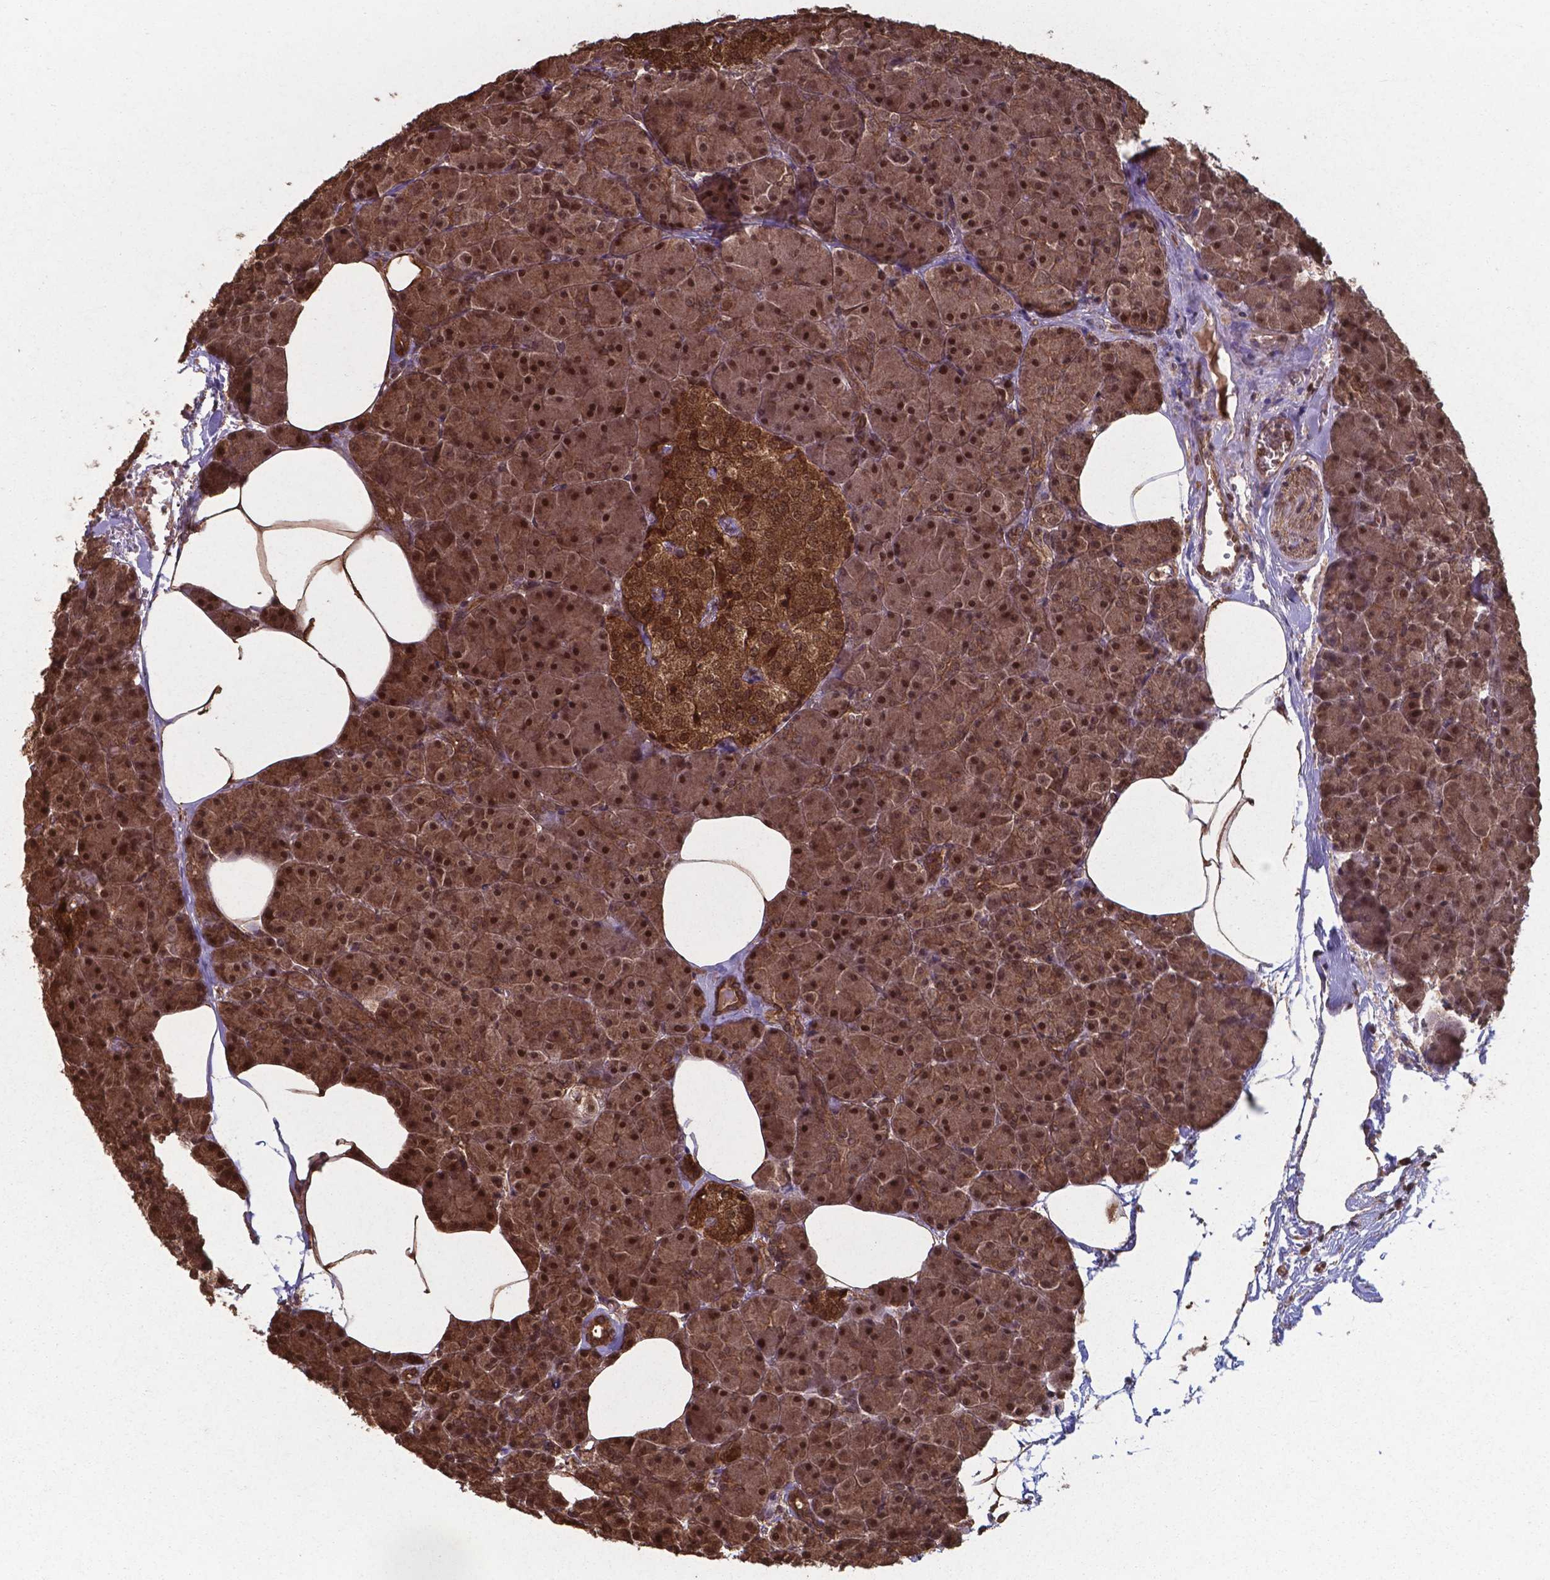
{"staining": {"intensity": "strong", "quantity": ">75%", "location": "cytoplasmic/membranous,nuclear"}, "tissue": "pancreas", "cell_type": "Exocrine glandular cells", "image_type": "normal", "snomed": [{"axis": "morphology", "description": "Normal tissue, NOS"}, {"axis": "topography", "description": "Pancreas"}], "caption": "Immunohistochemical staining of benign pancreas exhibits >75% levels of strong cytoplasmic/membranous,nuclear protein expression in approximately >75% of exocrine glandular cells.", "gene": "CHP2", "patient": {"sex": "female", "age": 45}}